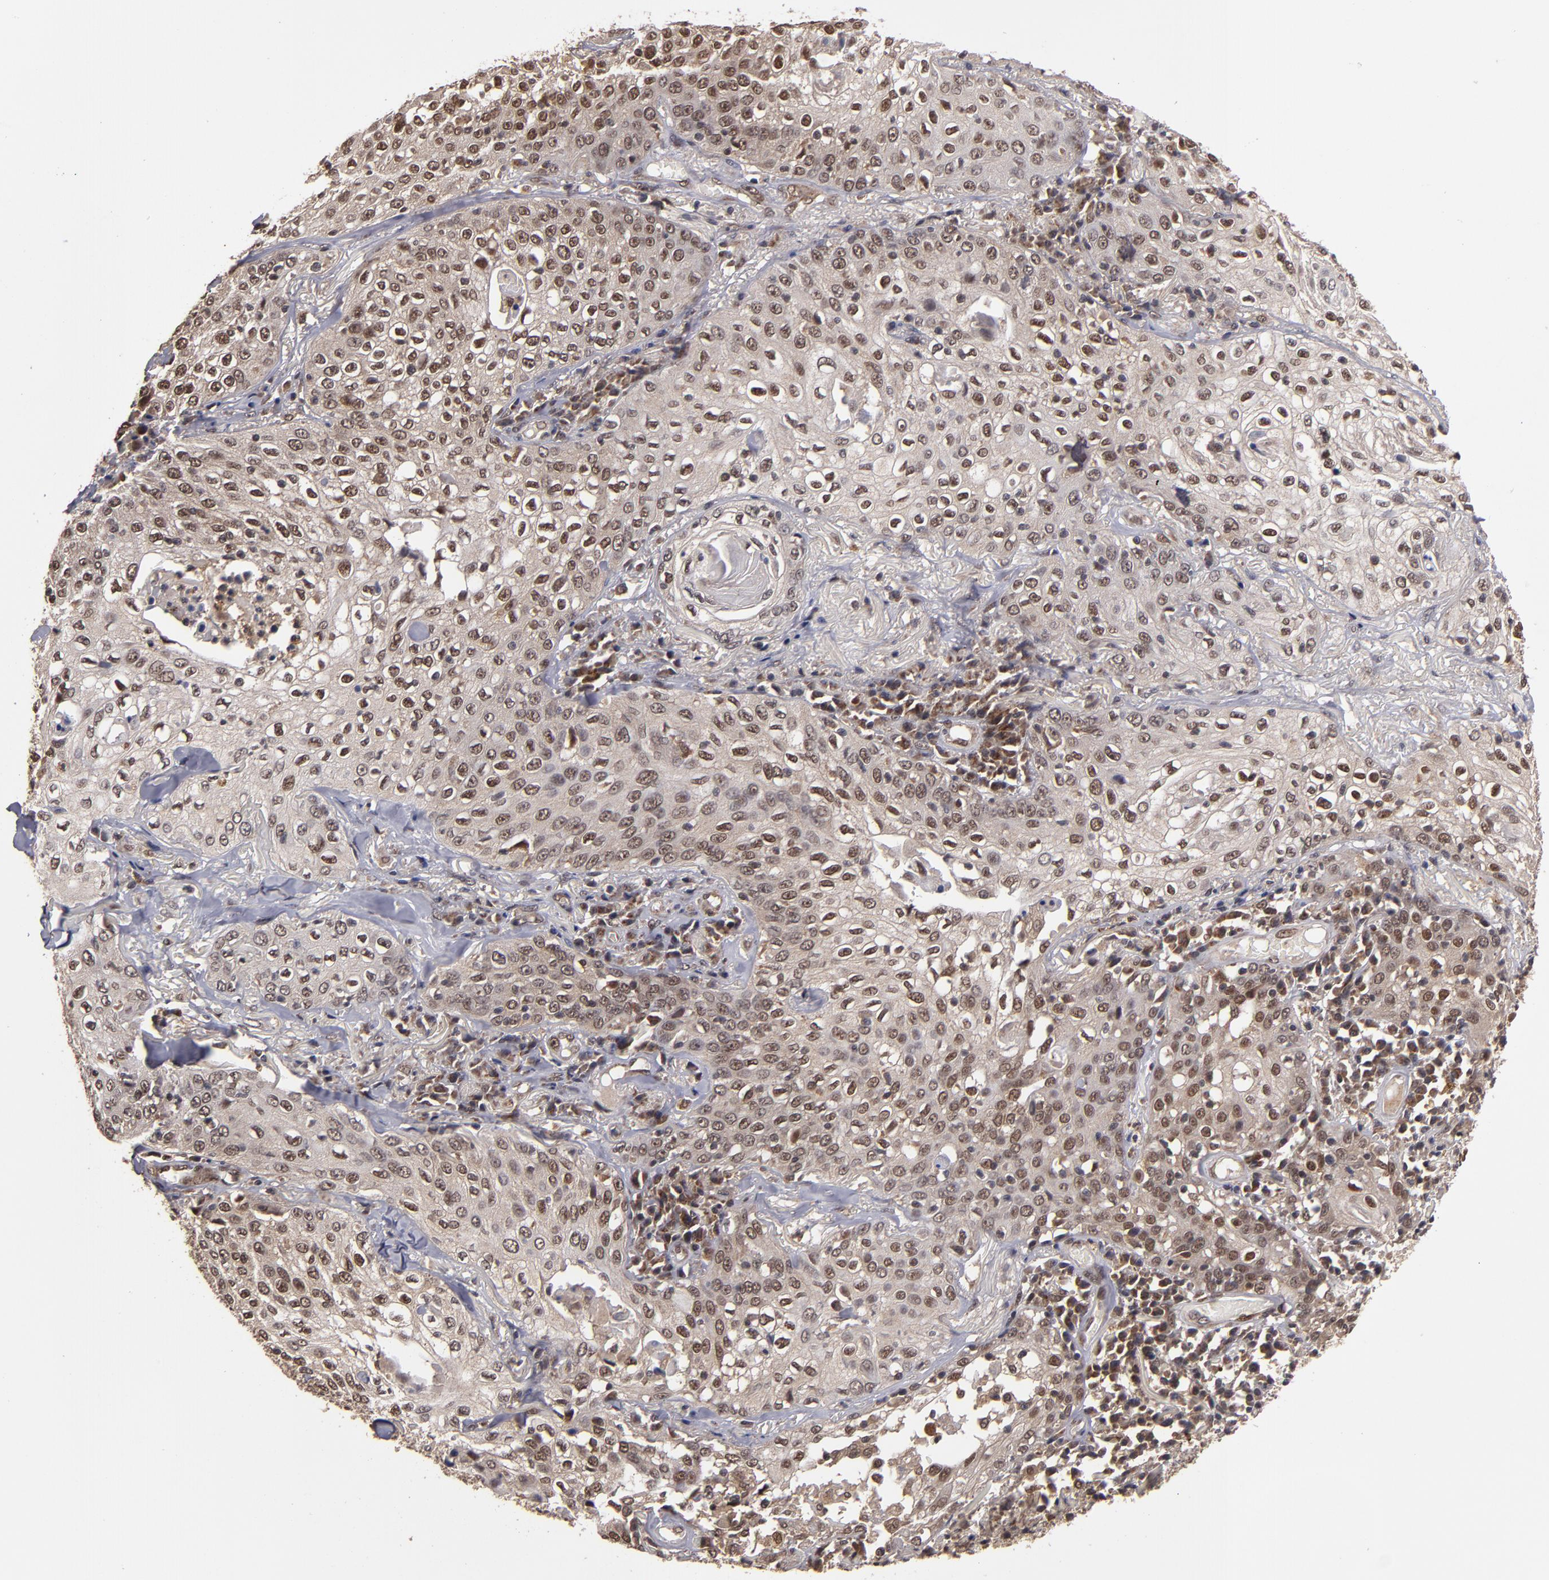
{"staining": {"intensity": "weak", "quantity": ">75%", "location": "nuclear"}, "tissue": "skin cancer", "cell_type": "Tumor cells", "image_type": "cancer", "snomed": [{"axis": "morphology", "description": "Squamous cell carcinoma, NOS"}, {"axis": "topography", "description": "Skin"}], "caption": "Protein expression analysis of human skin cancer reveals weak nuclear staining in approximately >75% of tumor cells.", "gene": "CUL5", "patient": {"sex": "male", "age": 65}}